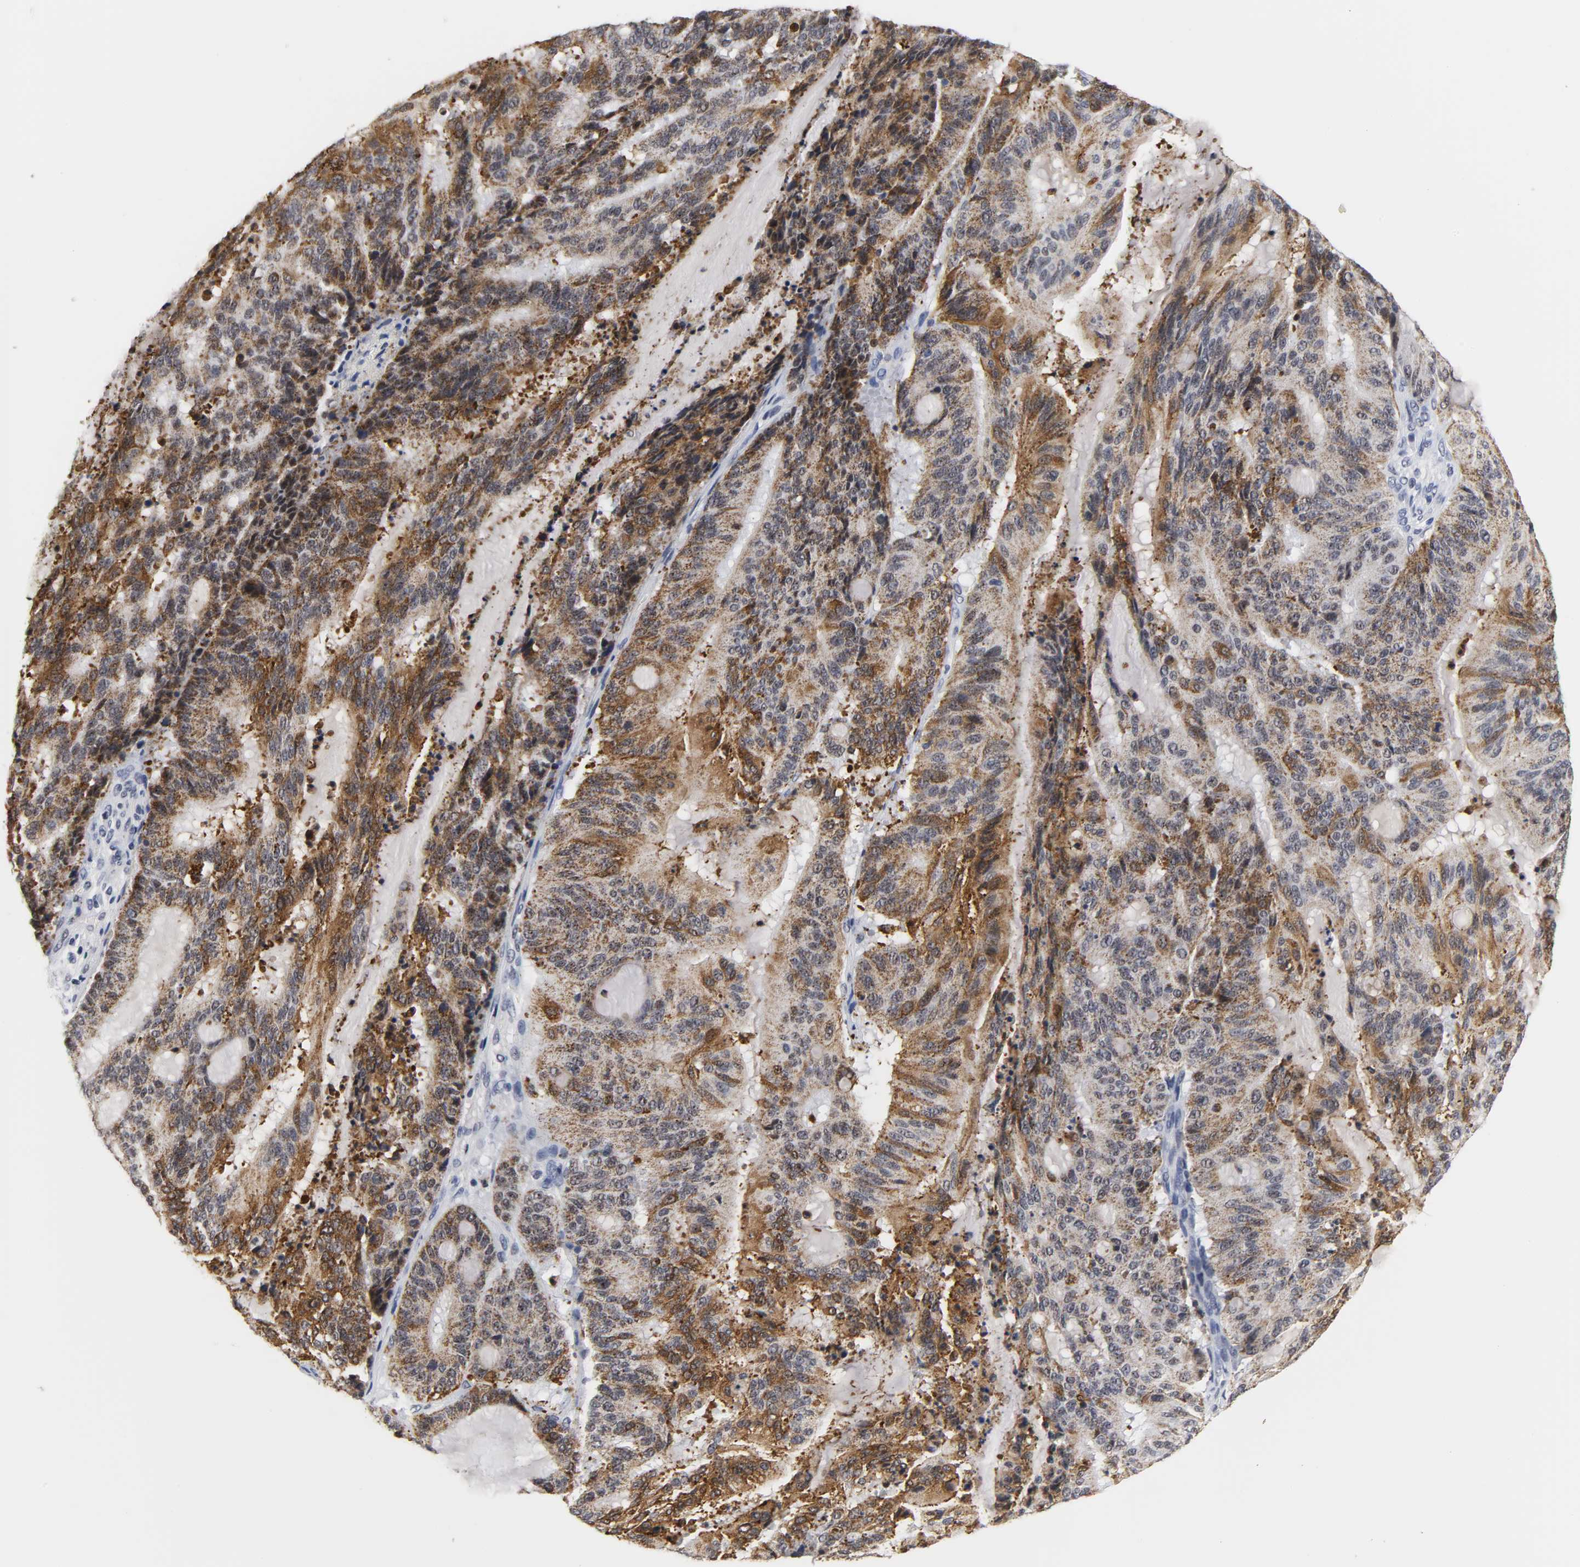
{"staining": {"intensity": "strong", "quantity": ">75%", "location": "cytoplasmic/membranous"}, "tissue": "liver cancer", "cell_type": "Tumor cells", "image_type": "cancer", "snomed": [{"axis": "morphology", "description": "Cholangiocarcinoma"}, {"axis": "topography", "description": "Liver"}], "caption": "Approximately >75% of tumor cells in liver cancer display strong cytoplasmic/membranous protein expression as visualized by brown immunohistochemical staining.", "gene": "GRHL2", "patient": {"sex": "female", "age": 73}}